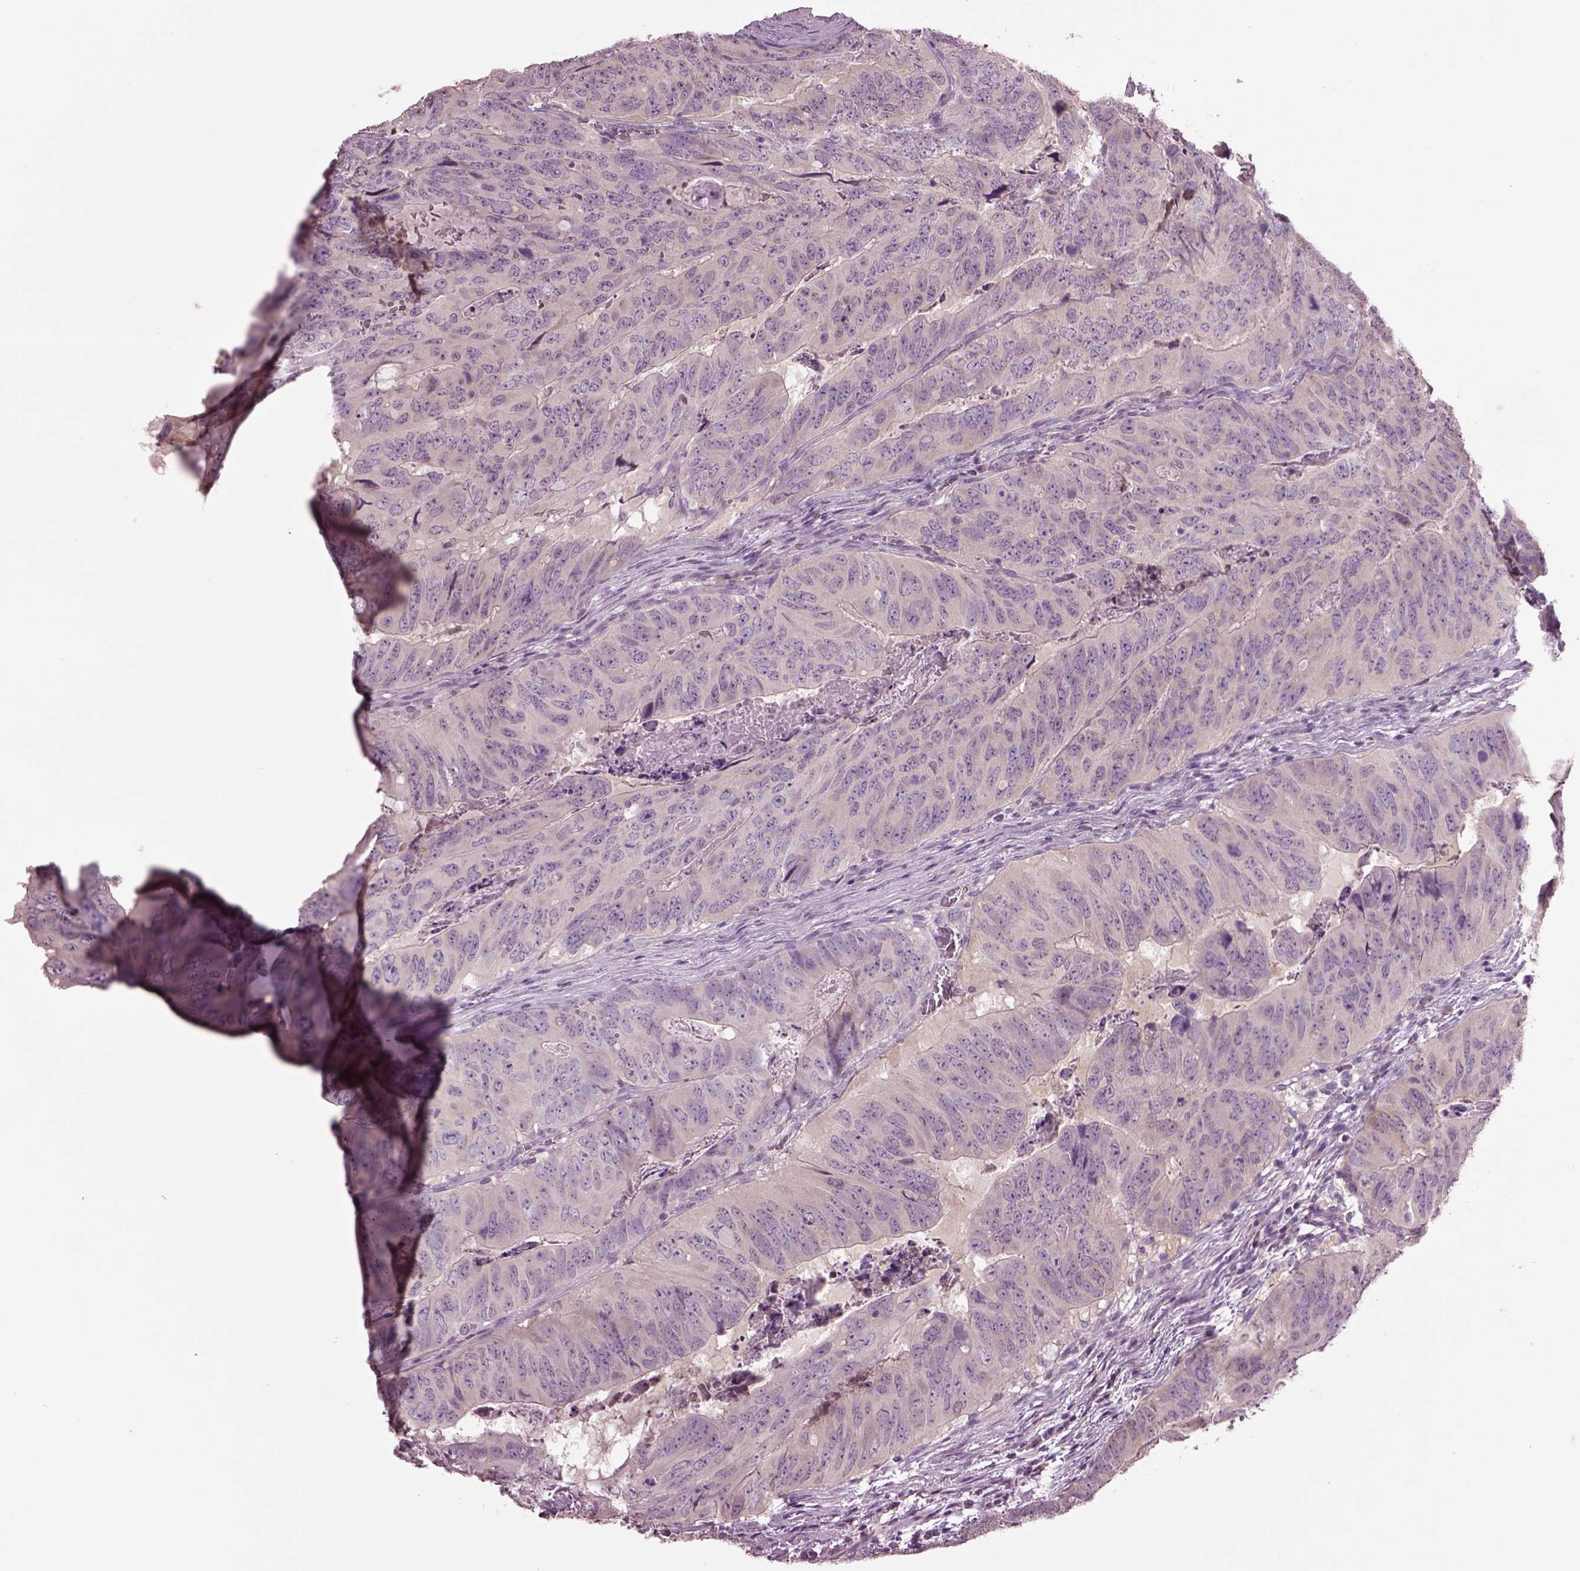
{"staining": {"intensity": "negative", "quantity": "none", "location": "none"}, "tissue": "colorectal cancer", "cell_type": "Tumor cells", "image_type": "cancer", "snomed": [{"axis": "morphology", "description": "Adenocarcinoma, NOS"}, {"axis": "topography", "description": "Colon"}], "caption": "DAB immunohistochemical staining of human adenocarcinoma (colorectal) displays no significant expression in tumor cells.", "gene": "CLPSL1", "patient": {"sex": "male", "age": 79}}